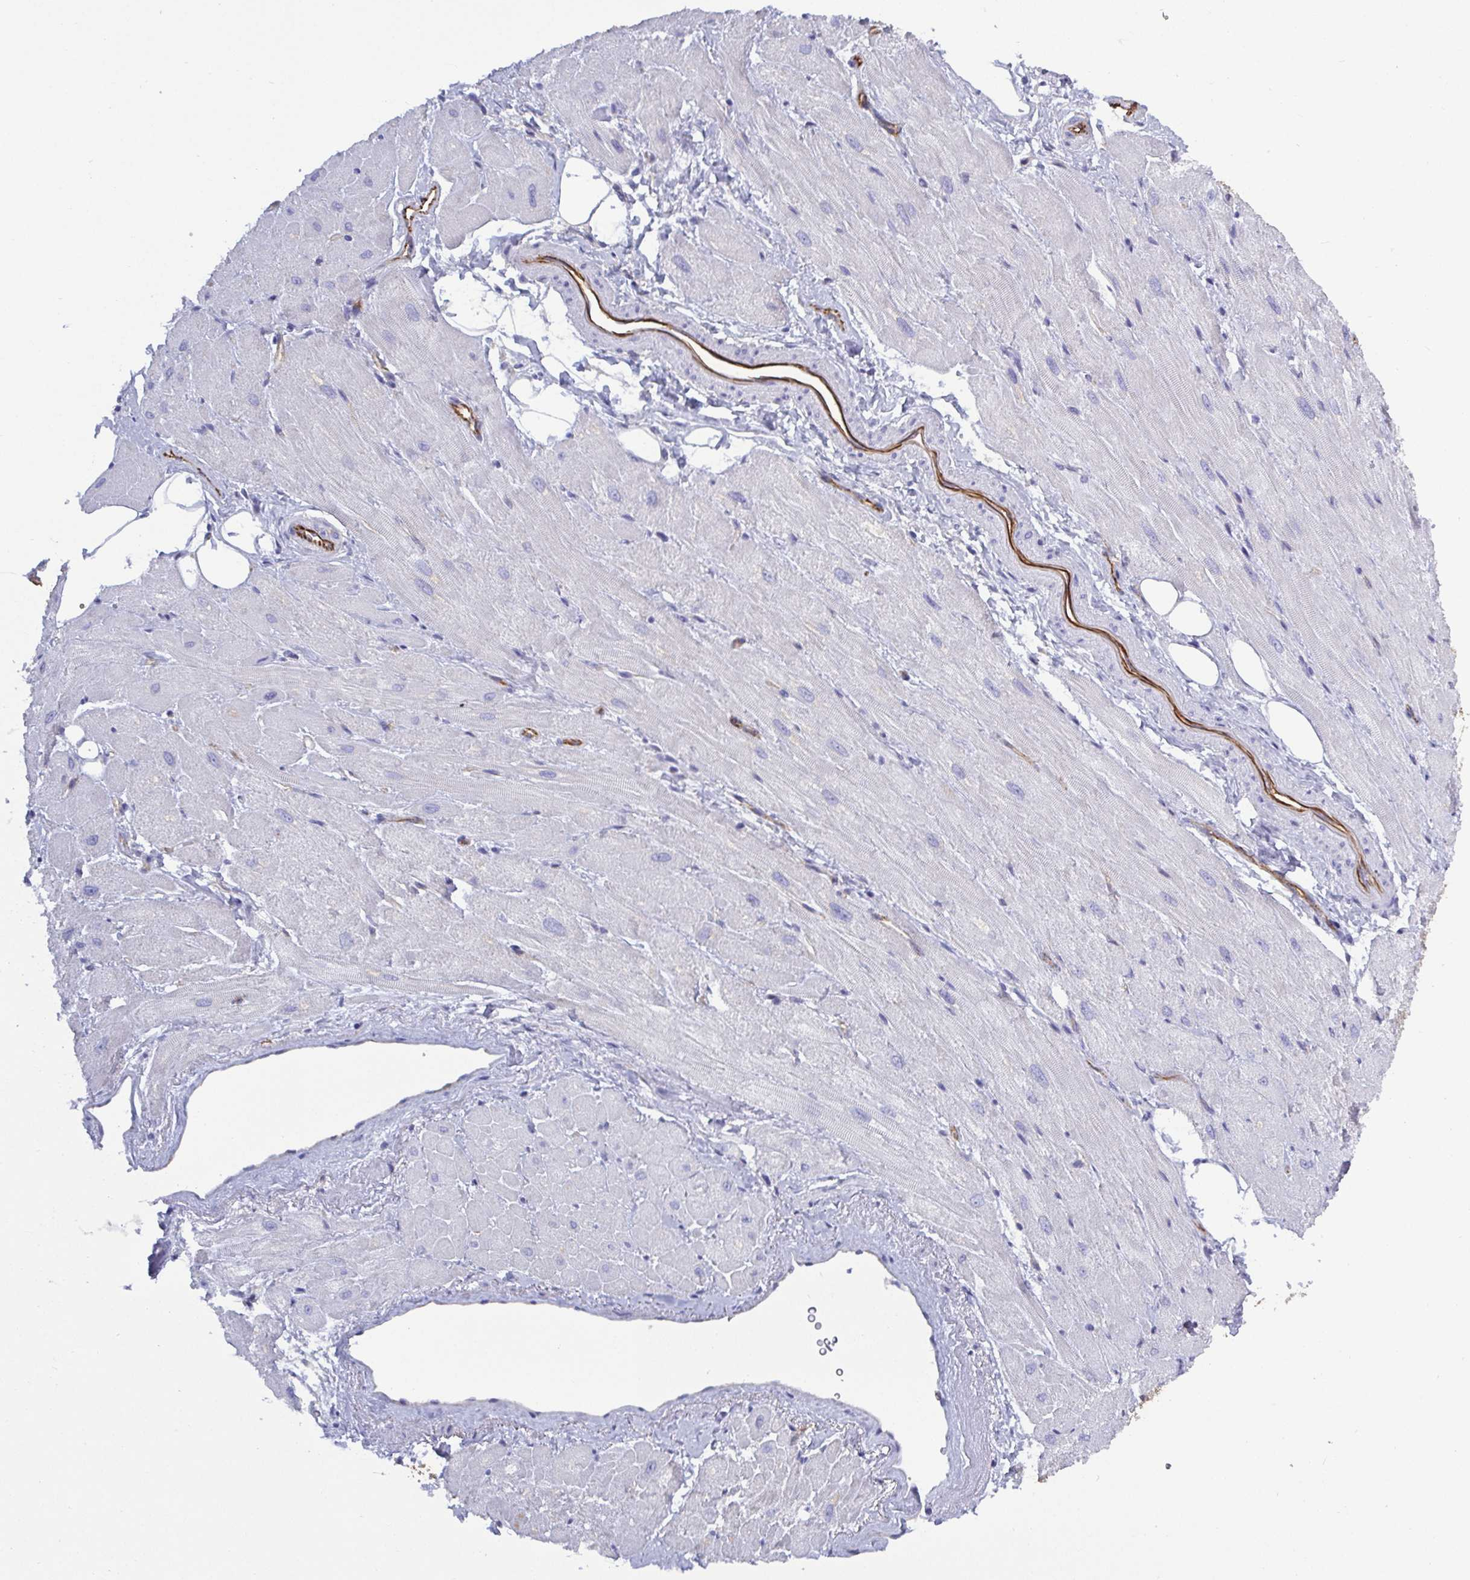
{"staining": {"intensity": "weak", "quantity": "<25%", "location": "cytoplasmic/membranous"}, "tissue": "heart muscle", "cell_type": "Cardiomyocytes", "image_type": "normal", "snomed": [{"axis": "morphology", "description": "Normal tissue, NOS"}, {"axis": "topography", "description": "Heart"}], "caption": "High magnification brightfield microscopy of normal heart muscle stained with DAB (brown) and counterstained with hematoxylin (blue): cardiomyocytes show no significant staining. (DAB IHC, high magnification).", "gene": "LIMA1", "patient": {"sex": "male", "age": 62}}